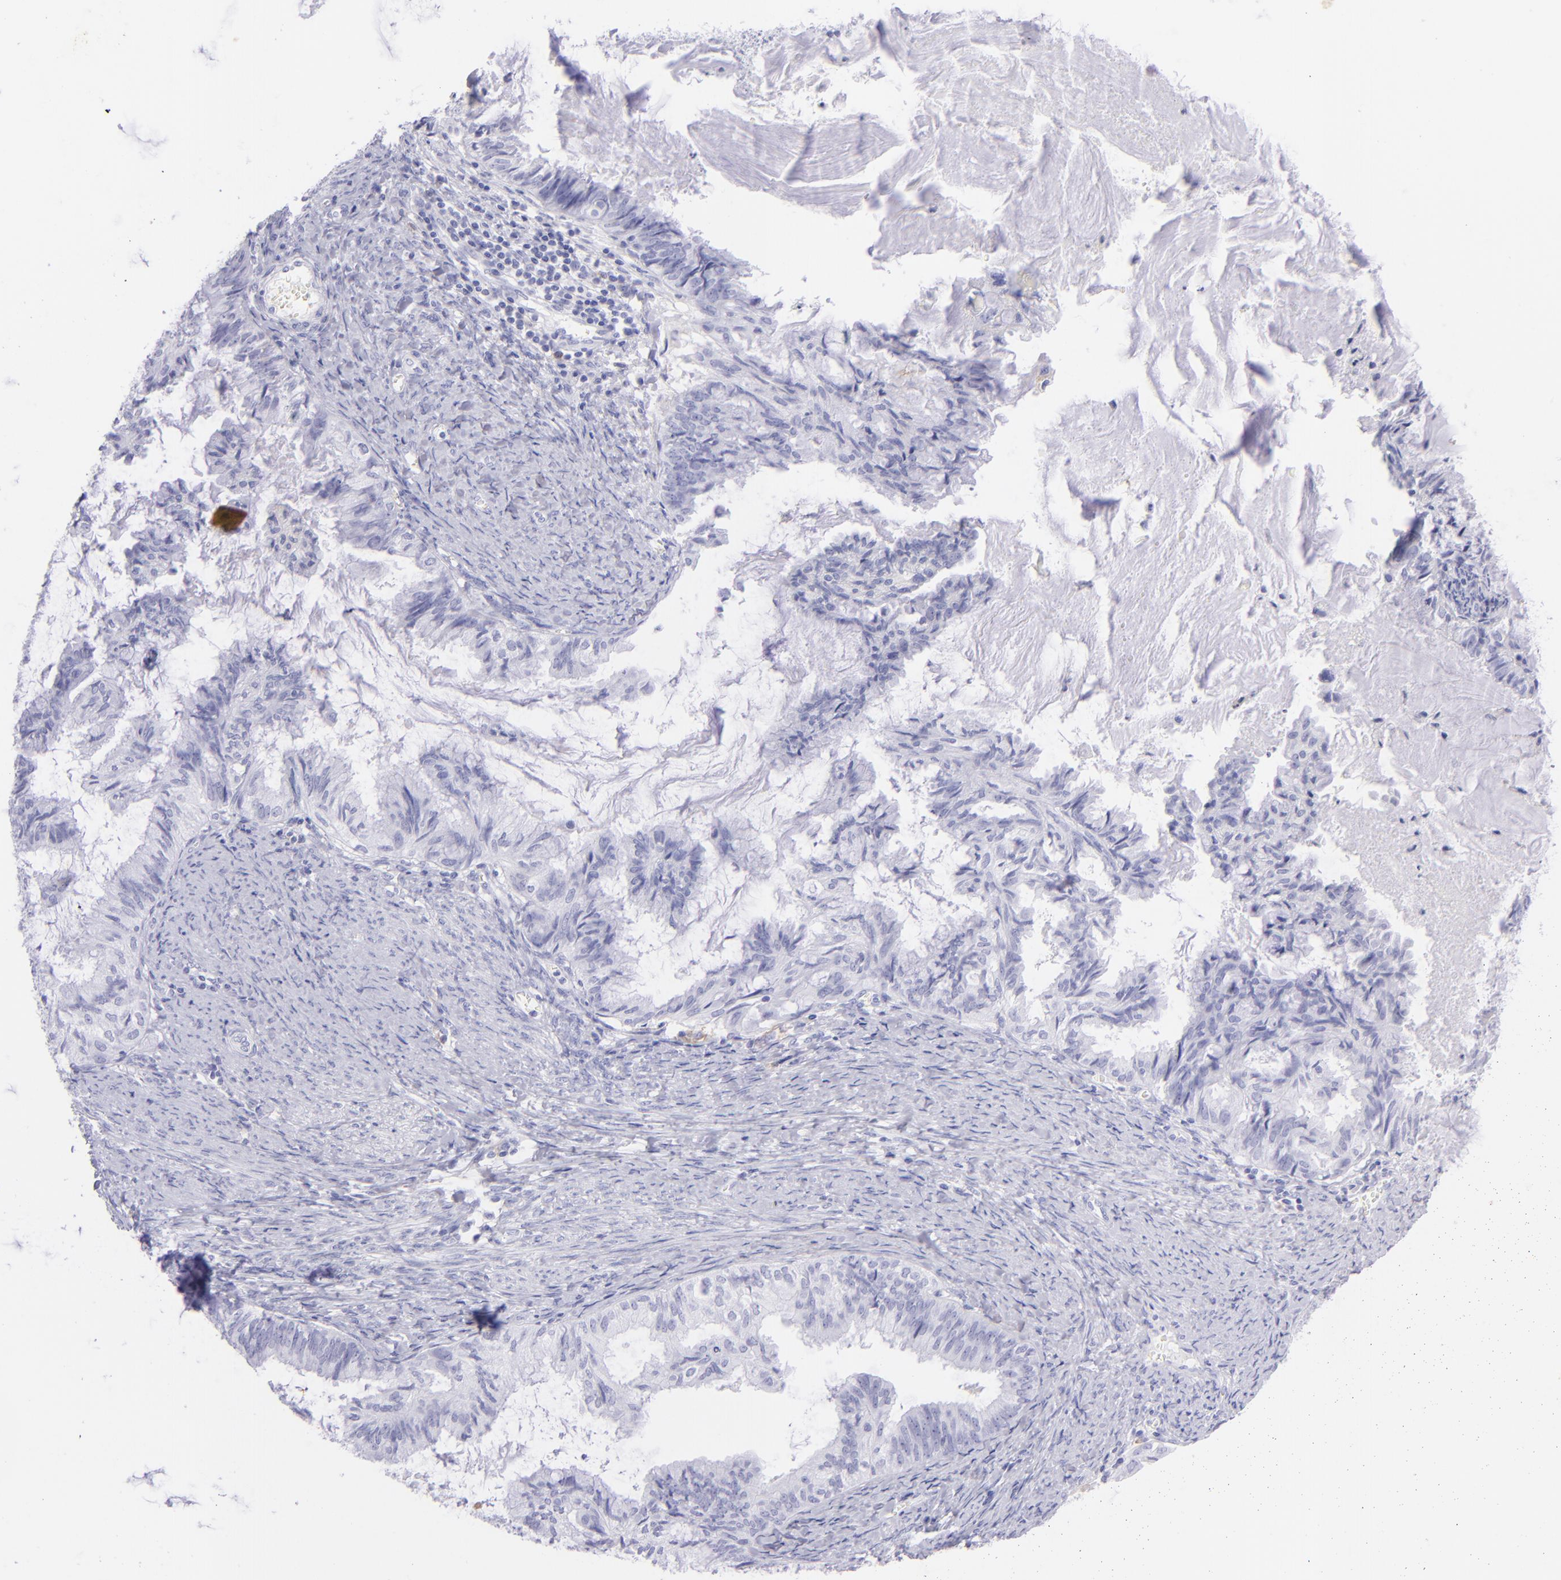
{"staining": {"intensity": "negative", "quantity": "none", "location": "none"}, "tissue": "endometrial cancer", "cell_type": "Tumor cells", "image_type": "cancer", "snomed": [{"axis": "morphology", "description": "Adenocarcinoma, NOS"}, {"axis": "topography", "description": "Endometrium"}], "caption": "IHC micrograph of human endometrial cancer (adenocarcinoma) stained for a protein (brown), which reveals no positivity in tumor cells.", "gene": "CD72", "patient": {"sex": "female", "age": 86}}